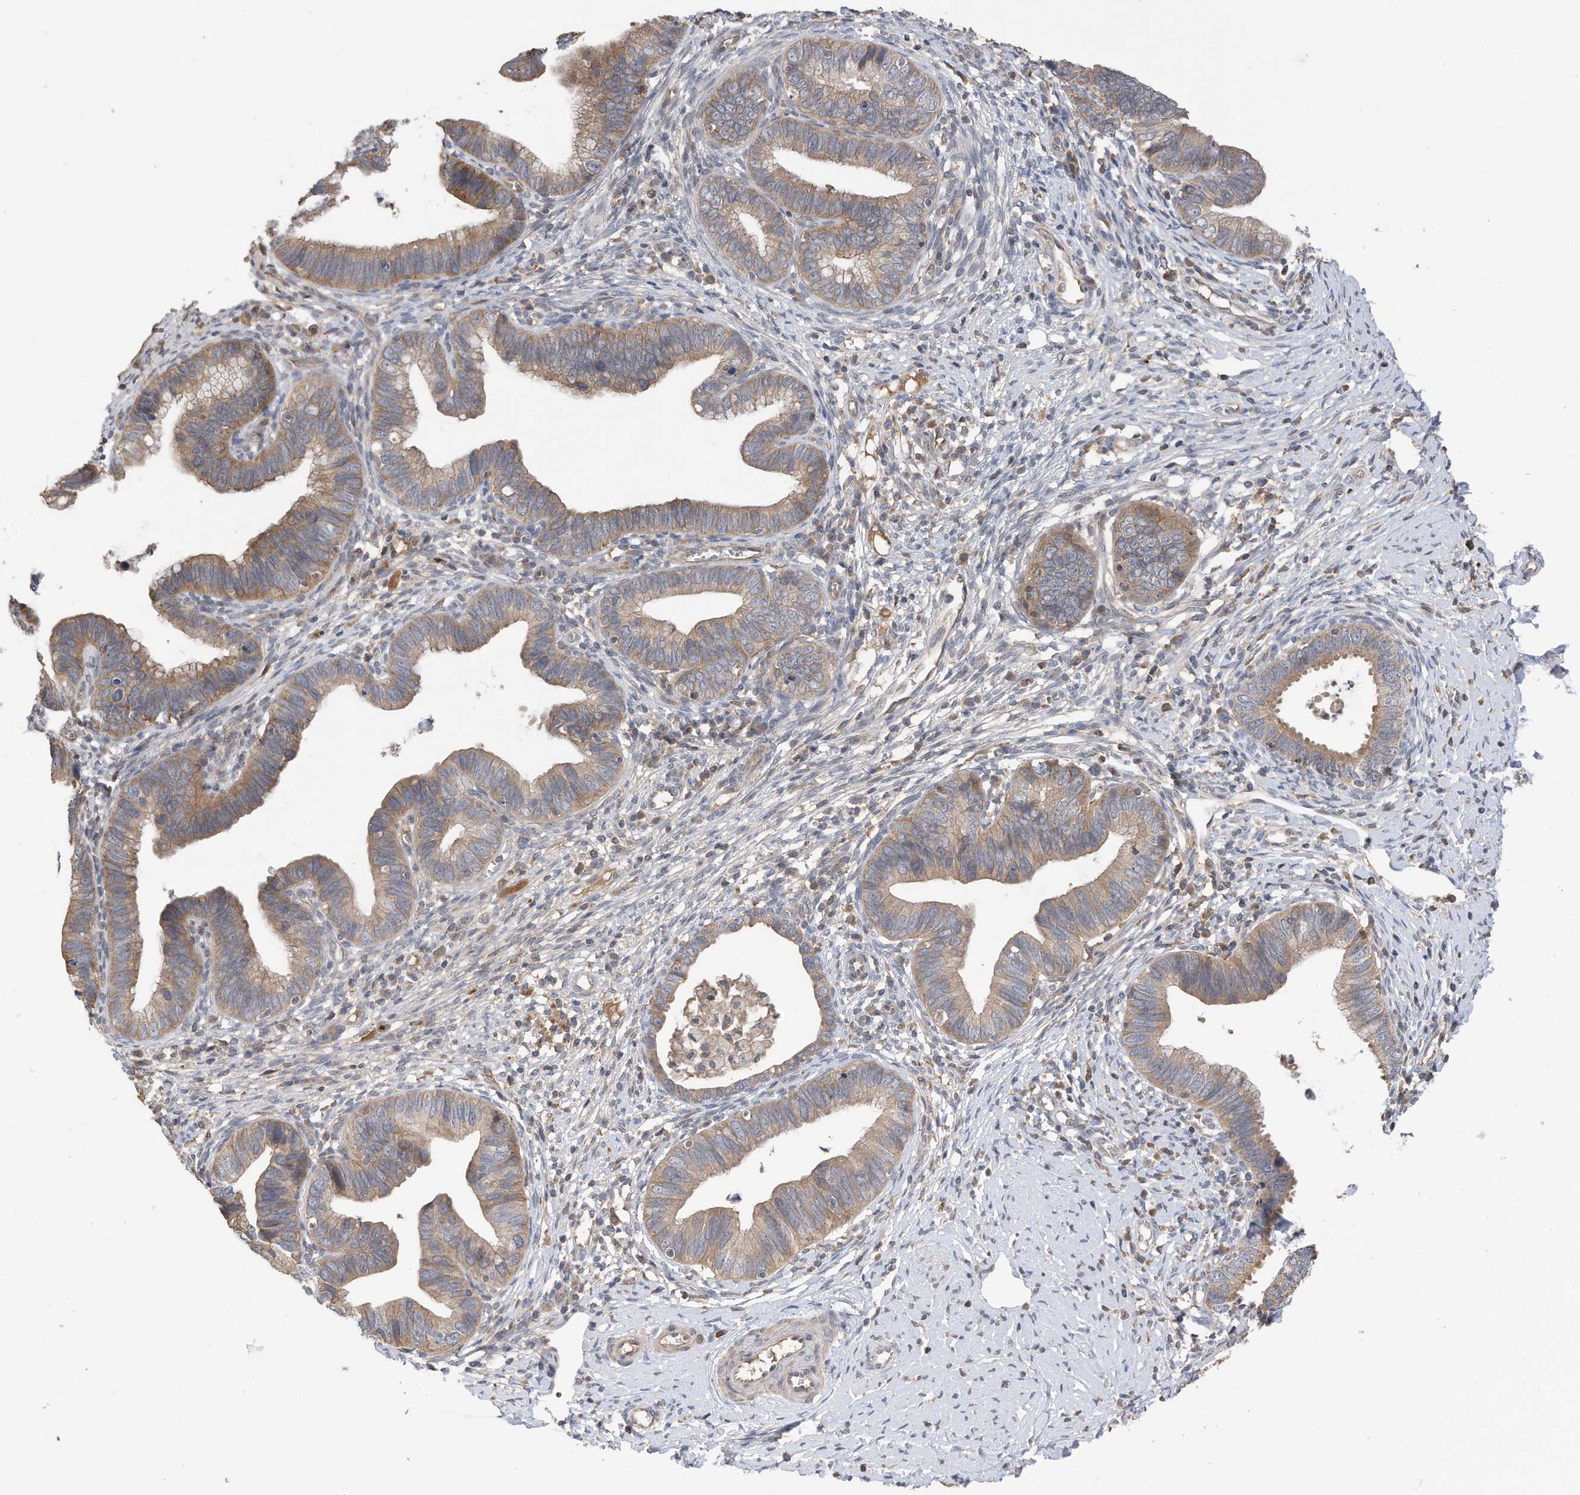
{"staining": {"intensity": "moderate", "quantity": ">75%", "location": "cytoplasmic/membranous"}, "tissue": "cervical cancer", "cell_type": "Tumor cells", "image_type": "cancer", "snomed": [{"axis": "morphology", "description": "Adenocarcinoma, NOS"}, {"axis": "topography", "description": "Cervix"}], "caption": "A brown stain shows moderate cytoplasmic/membranous positivity of a protein in human cervical adenocarcinoma tumor cells.", "gene": "REC8", "patient": {"sex": "female", "age": 36}}